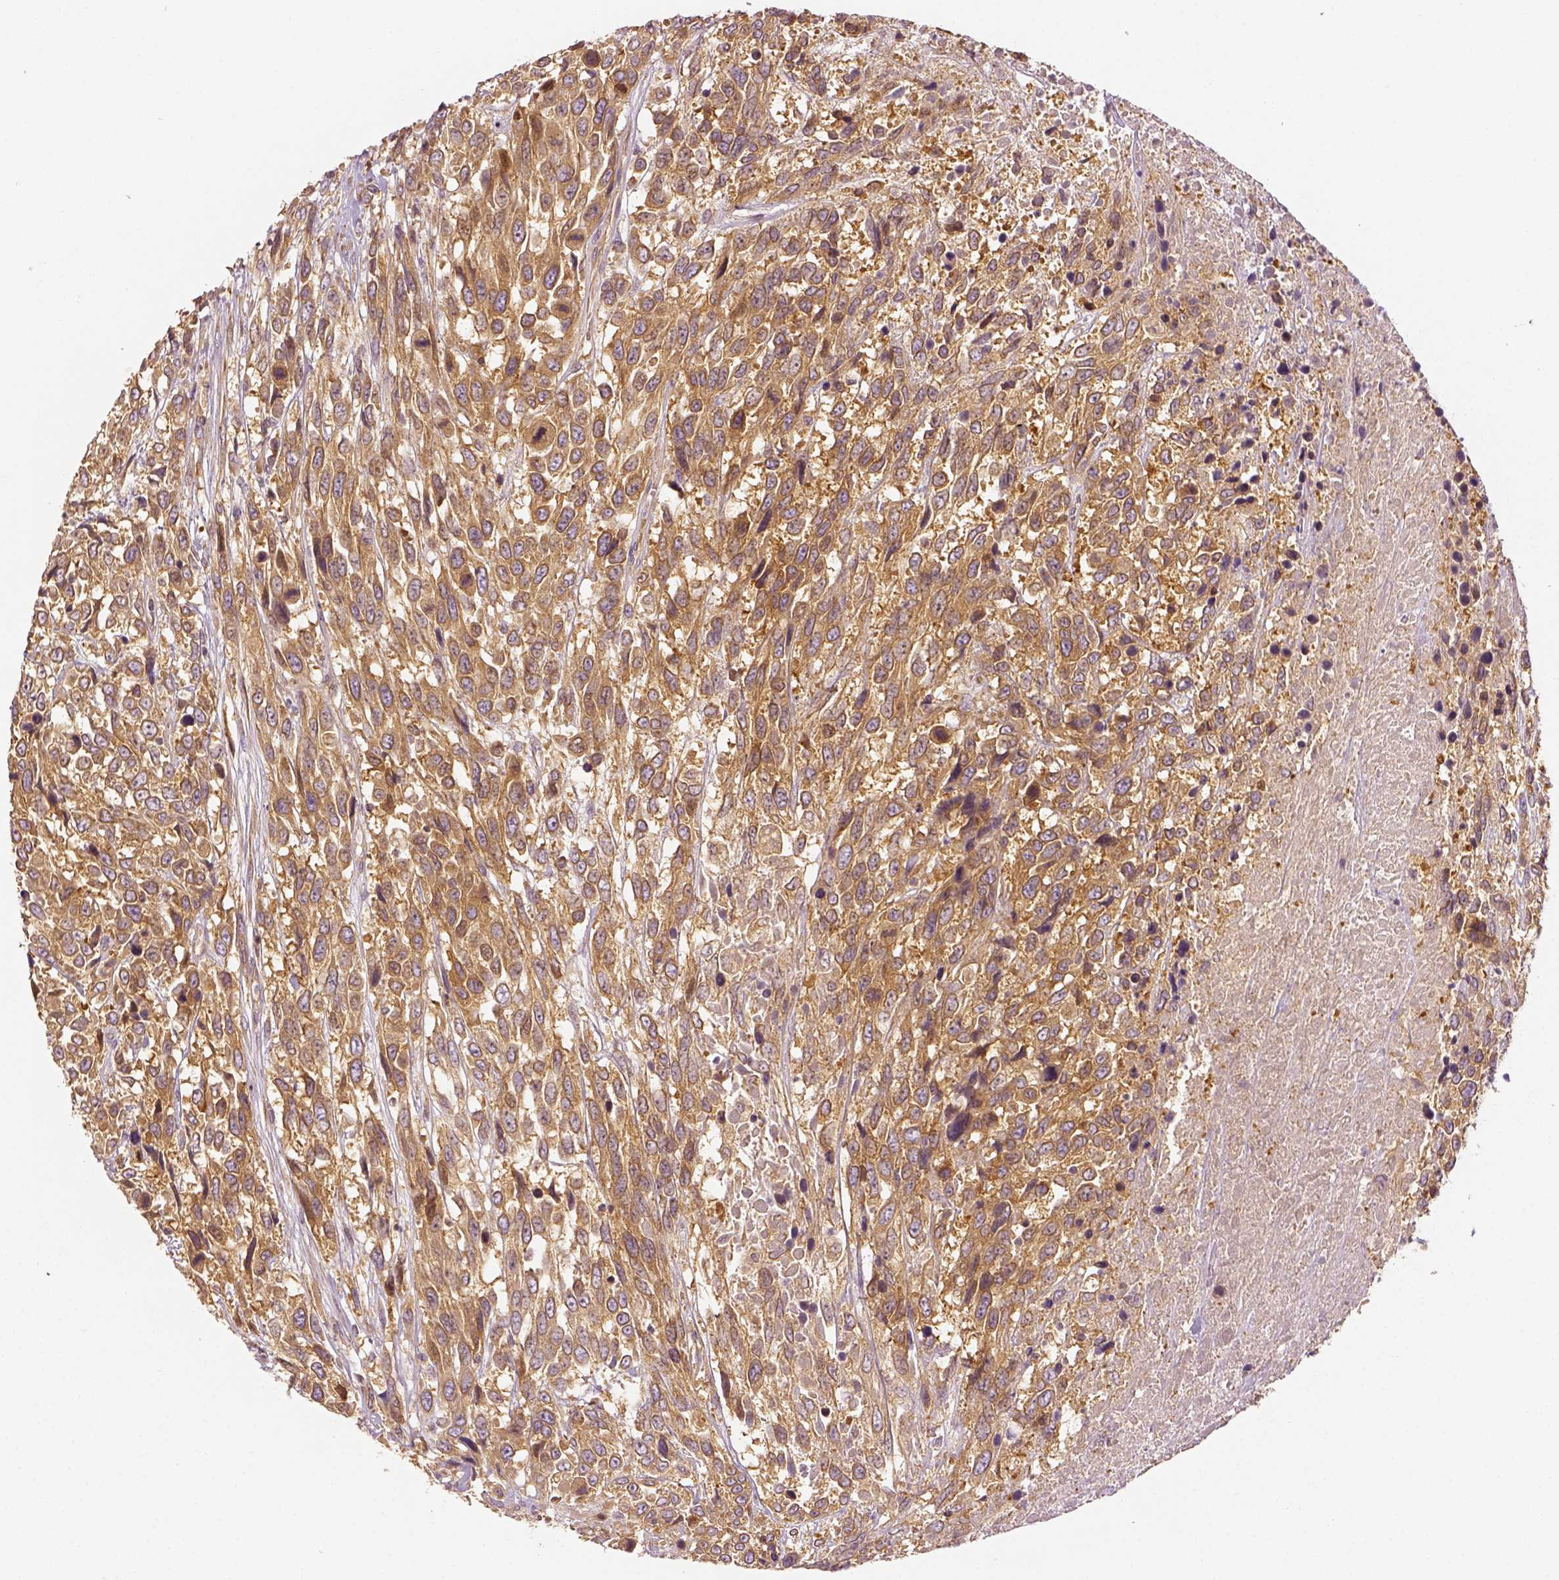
{"staining": {"intensity": "moderate", "quantity": ">75%", "location": "cytoplasmic/membranous"}, "tissue": "urothelial cancer", "cell_type": "Tumor cells", "image_type": "cancer", "snomed": [{"axis": "morphology", "description": "Urothelial carcinoma, High grade"}, {"axis": "topography", "description": "Urinary bladder"}], "caption": "Urothelial cancer tissue demonstrates moderate cytoplasmic/membranous positivity in approximately >75% of tumor cells", "gene": "PAIP1", "patient": {"sex": "female", "age": 70}}